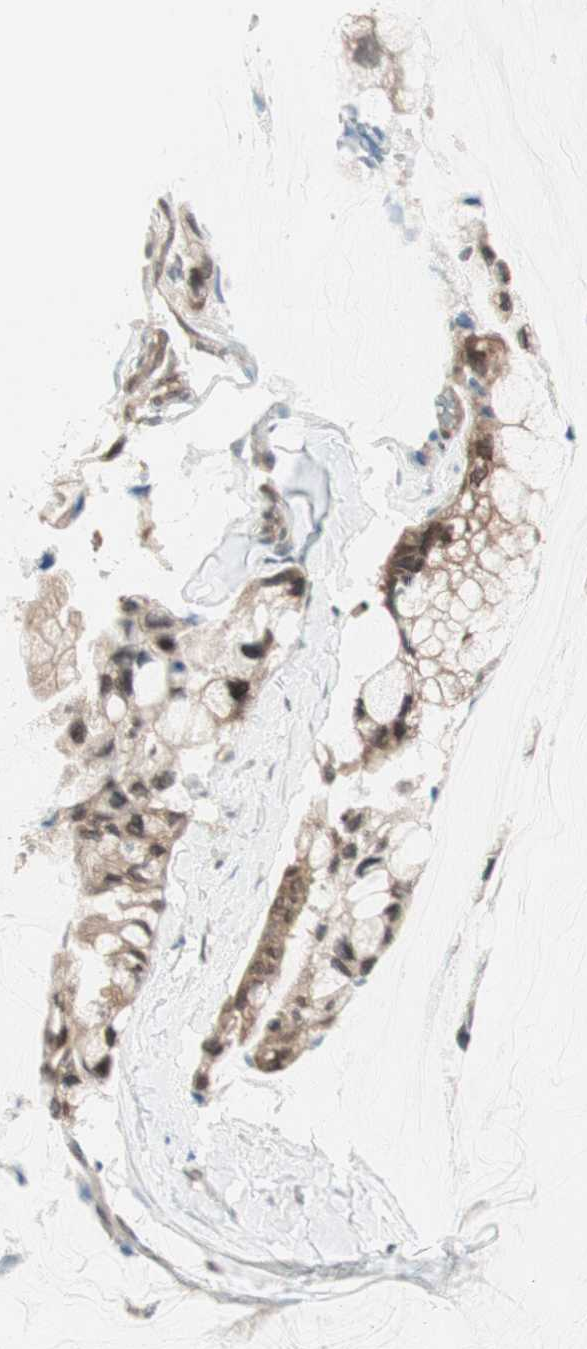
{"staining": {"intensity": "moderate", "quantity": "25%-75%", "location": "cytoplasmic/membranous,nuclear"}, "tissue": "ovarian cancer", "cell_type": "Tumor cells", "image_type": "cancer", "snomed": [{"axis": "morphology", "description": "Cystadenocarcinoma, mucinous, NOS"}, {"axis": "topography", "description": "Ovary"}], "caption": "Immunohistochemistry (IHC) (DAB) staining of mucinous cystadenocarcinoma (ovarian) demonstrates moderate cytoplasmic/membranous and nuclear protein expression in approximately 25%-75% of tumor cells.", "gene": "UBE2I", "patient": {"sex": "female", "age": 39}}